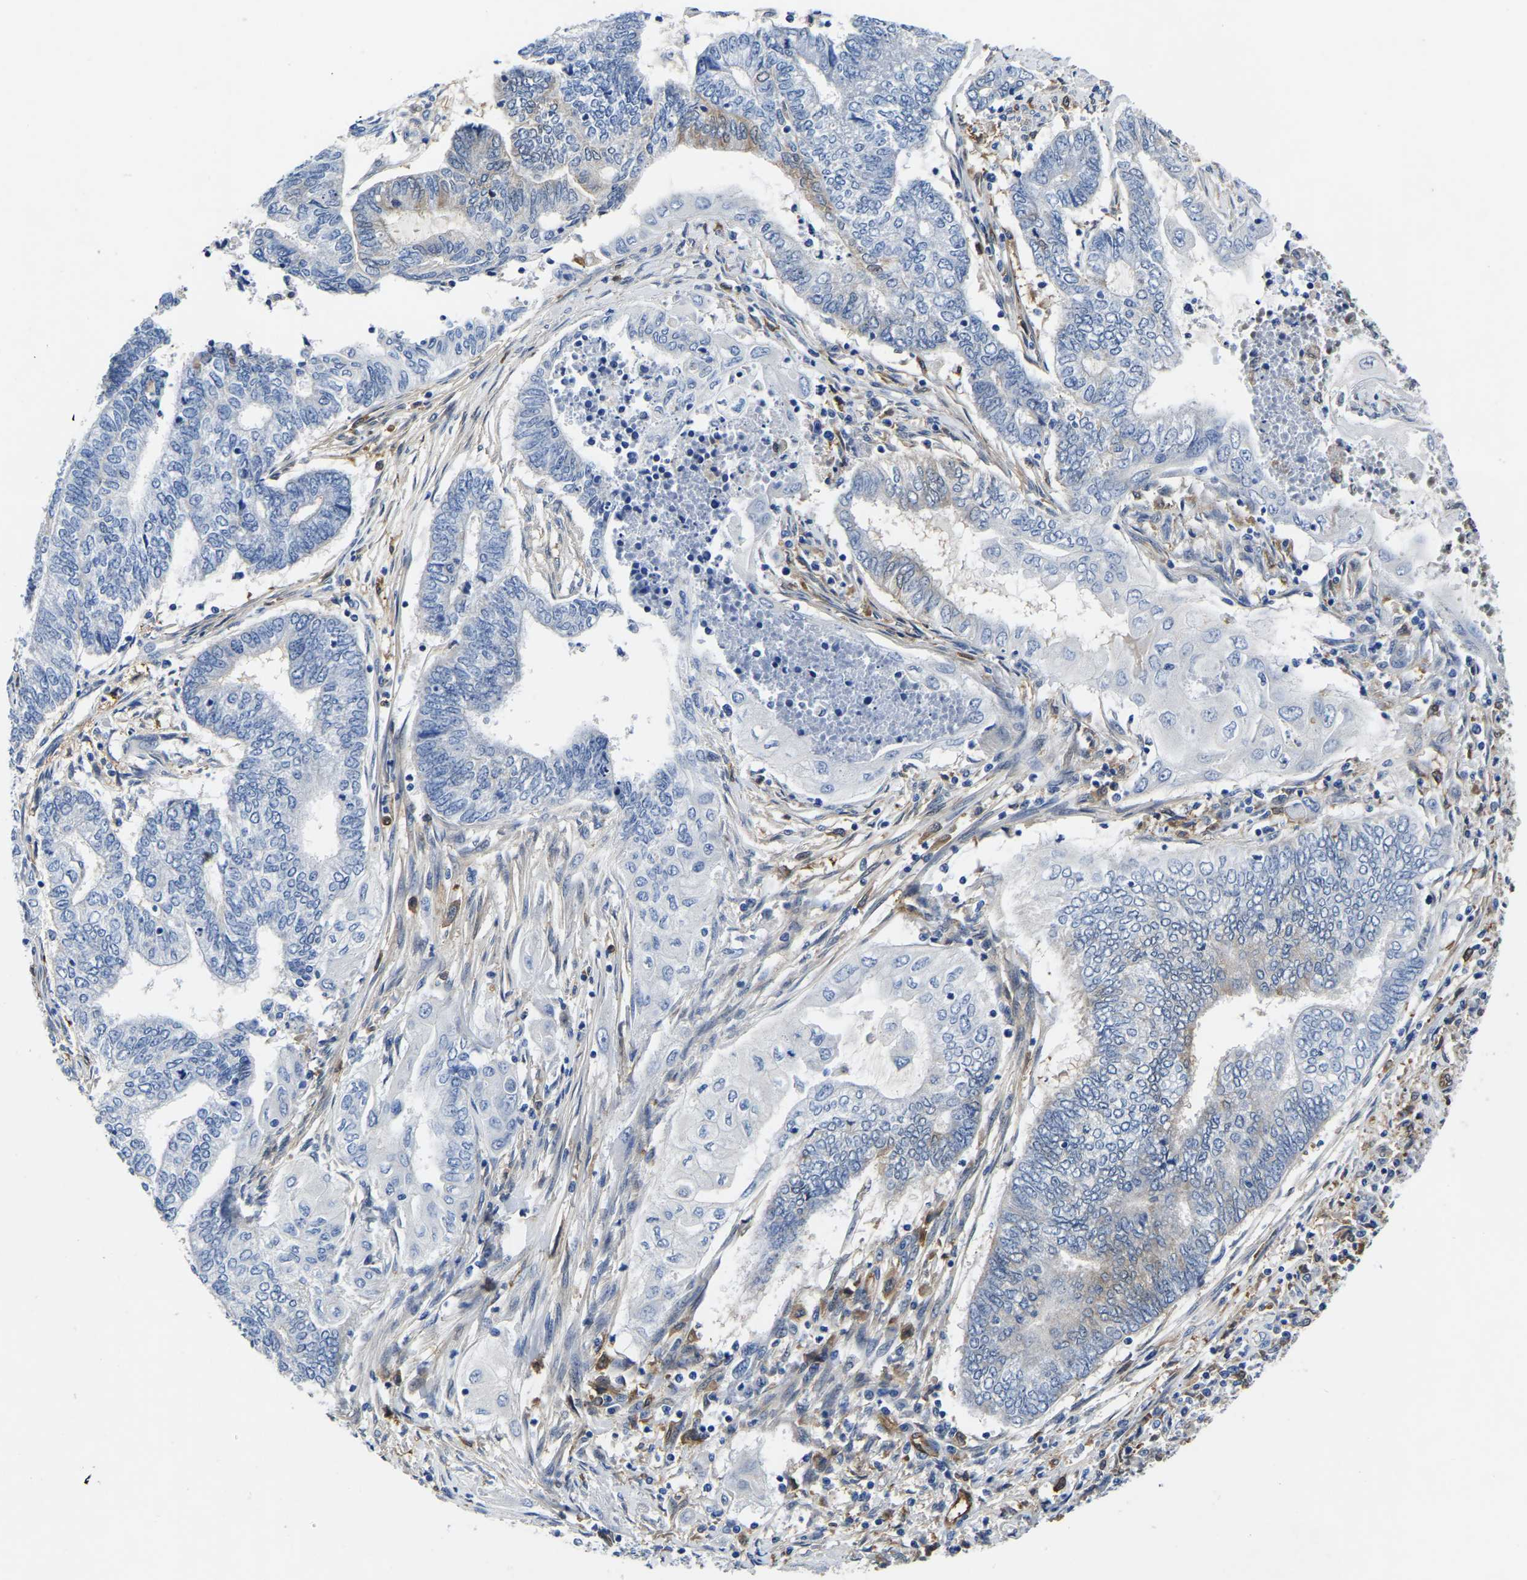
{"staining": {"intensity": "negative", "quantity": "none", "location": "none"}, "tissue": "endometrial cancer", "cell_type": "Tumor cells", "image_type": "cancer", "snomed": [{"axis": "morphology", "description": "Adenocarcinoma, NOS"}, {"axis": "topography", "description": "Uterus"}, {"axis": "topography", "description": "Endometrium"}], "caption": "This is a image of IHC staining of endometrial adenocarcinoma, which shows no expression in tumor cells.", "gene": "ATG2B", "patient": {"sex": "female", "age": 70}}